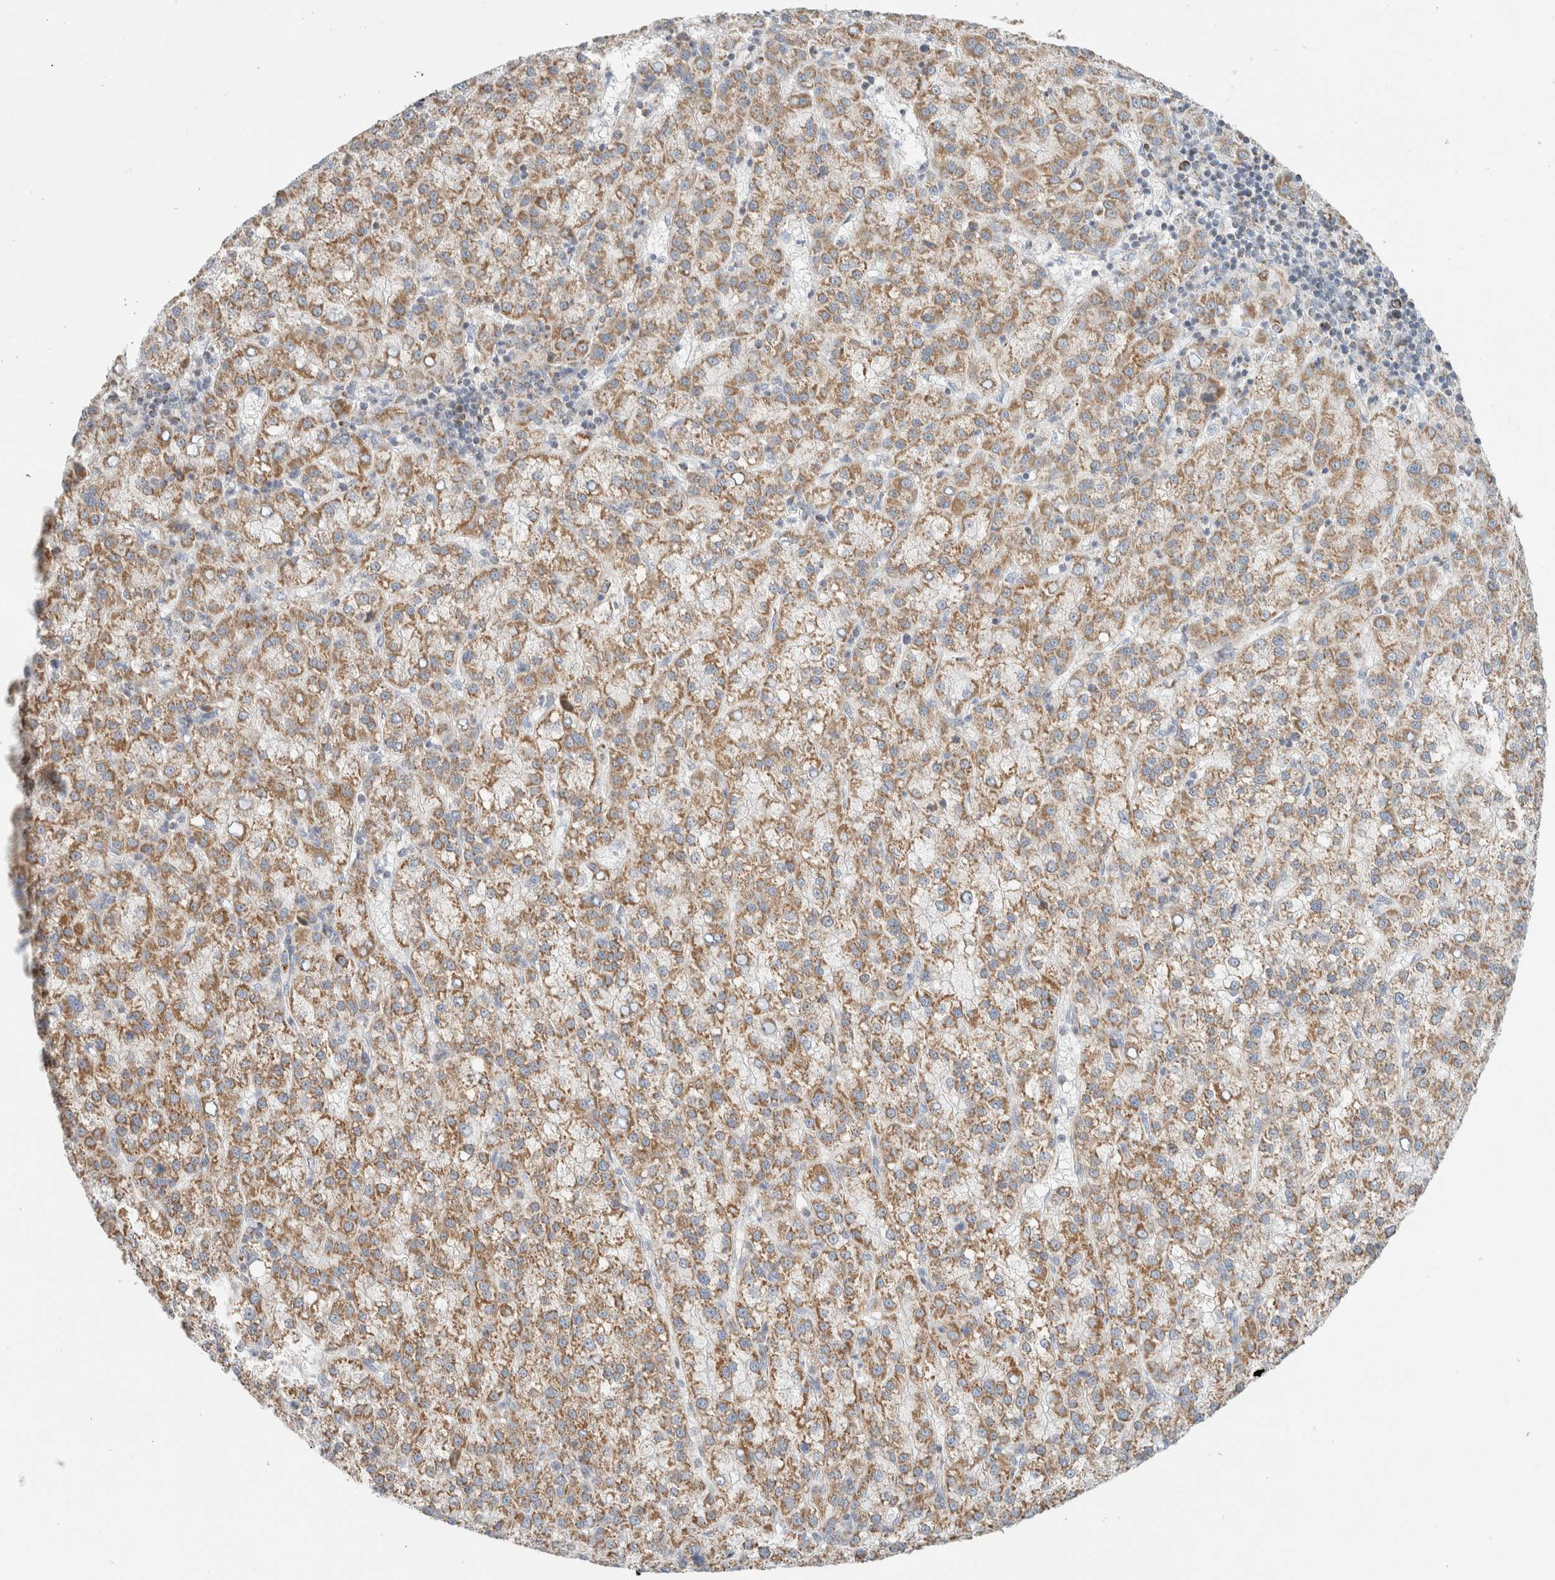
{"staining": {"intensity": "moderate", "quantity": ">75%", "location": "cytoplasmic/membranous"}, "tissue": "liver cancer", "cell_type": "Tumor cells", "image_type": "cancer", "snomed": [{"axis": "morphology", "description": "Carcinoma, Hepatocellular, NOS"}, {"axis": "topography", "description": "Liver"}], "caption": "Immunohistochemical staining of human liver cancer (hepatocellular carcinoma) demonstrates medium levels of moderate cytoplasmic/membranous protein positivity in about >75% of tumor cells.", "gene": "MRM3", "patient": {"sex": "female", "age": 58}}